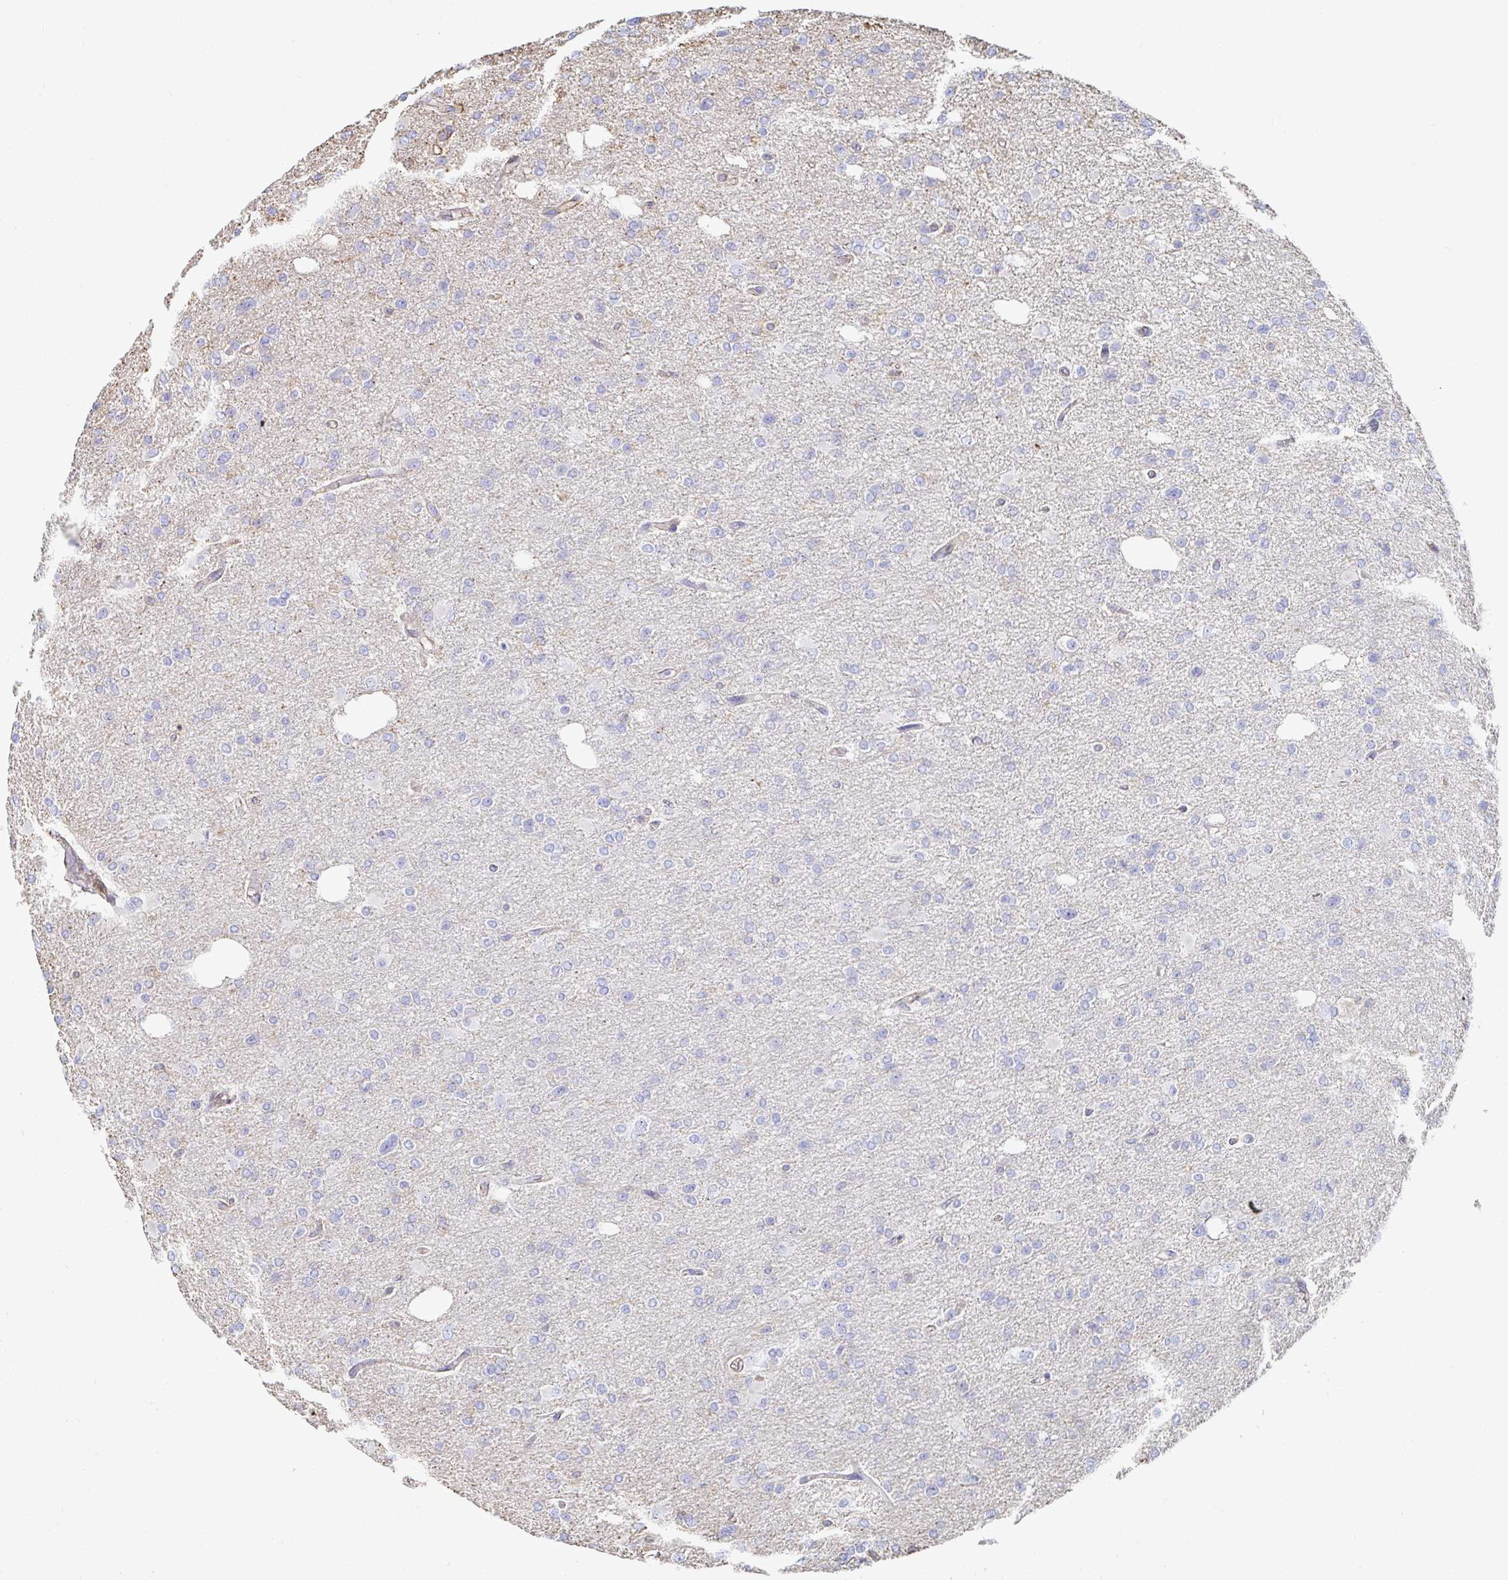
{"staining": {"intensity": "negative", "quantity": "none", "location": "none"}, "tissue": "glioma", "cell_type": "Tumor cells", "image_type": "cancer", "snomed": [{"axis": "morphology", "description": "Glioma, malignant, Low grade"}, {"axis": "topography", "description": "Brain"}], "caption": "Image shows no significant protein expression in tumor cells of low-grade glioma (malignant). (DAB (3,3'-diaminobenzidine) immunohistochemistry (IHC) with hematoxylin counter stain).", "gene": "PTPN14", "patient": {"sex": "male", "age": 26}}